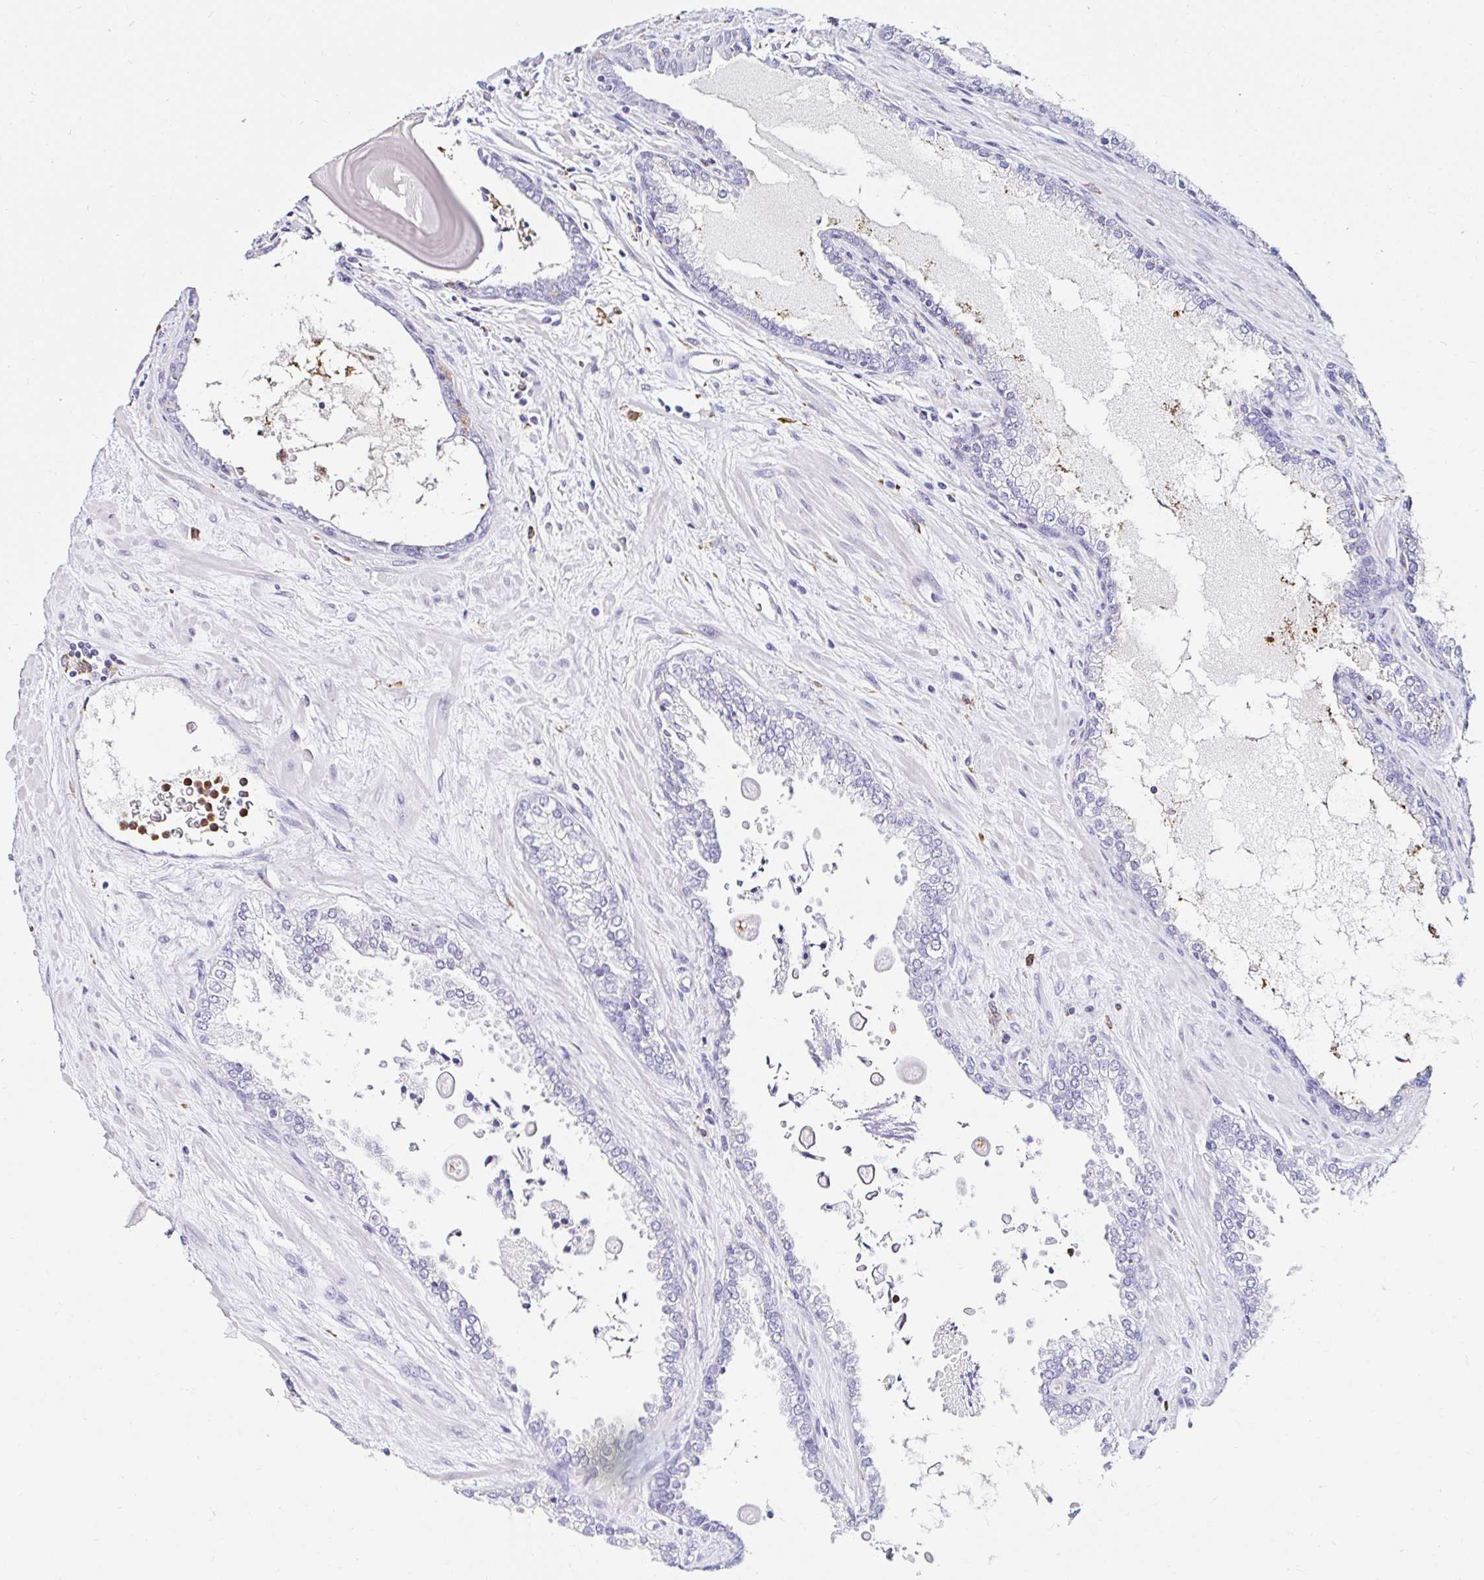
{"staining": {"intensity": "negative", "quantity": "none", "location": "none"}, "tissue": "prostate cancer", "cell_type": "Tumor cells", "image_type": "cancer", "snomed": [{"axis": "morphology", "description": "Adenocarcinoma, Low grade"}, {"axis": "topography", "description": "Prostate"}], "caption": "Immunohistochemistry image of neoplastic tissue: human prostate adenocarcinoma (low-grade) stained with DAB (3,3'-diaminobenzidine) demonstrates no significant protein expression in tumor cells.", "gene": "CYBB", "patient": {"sex": "male", "age": 67}}